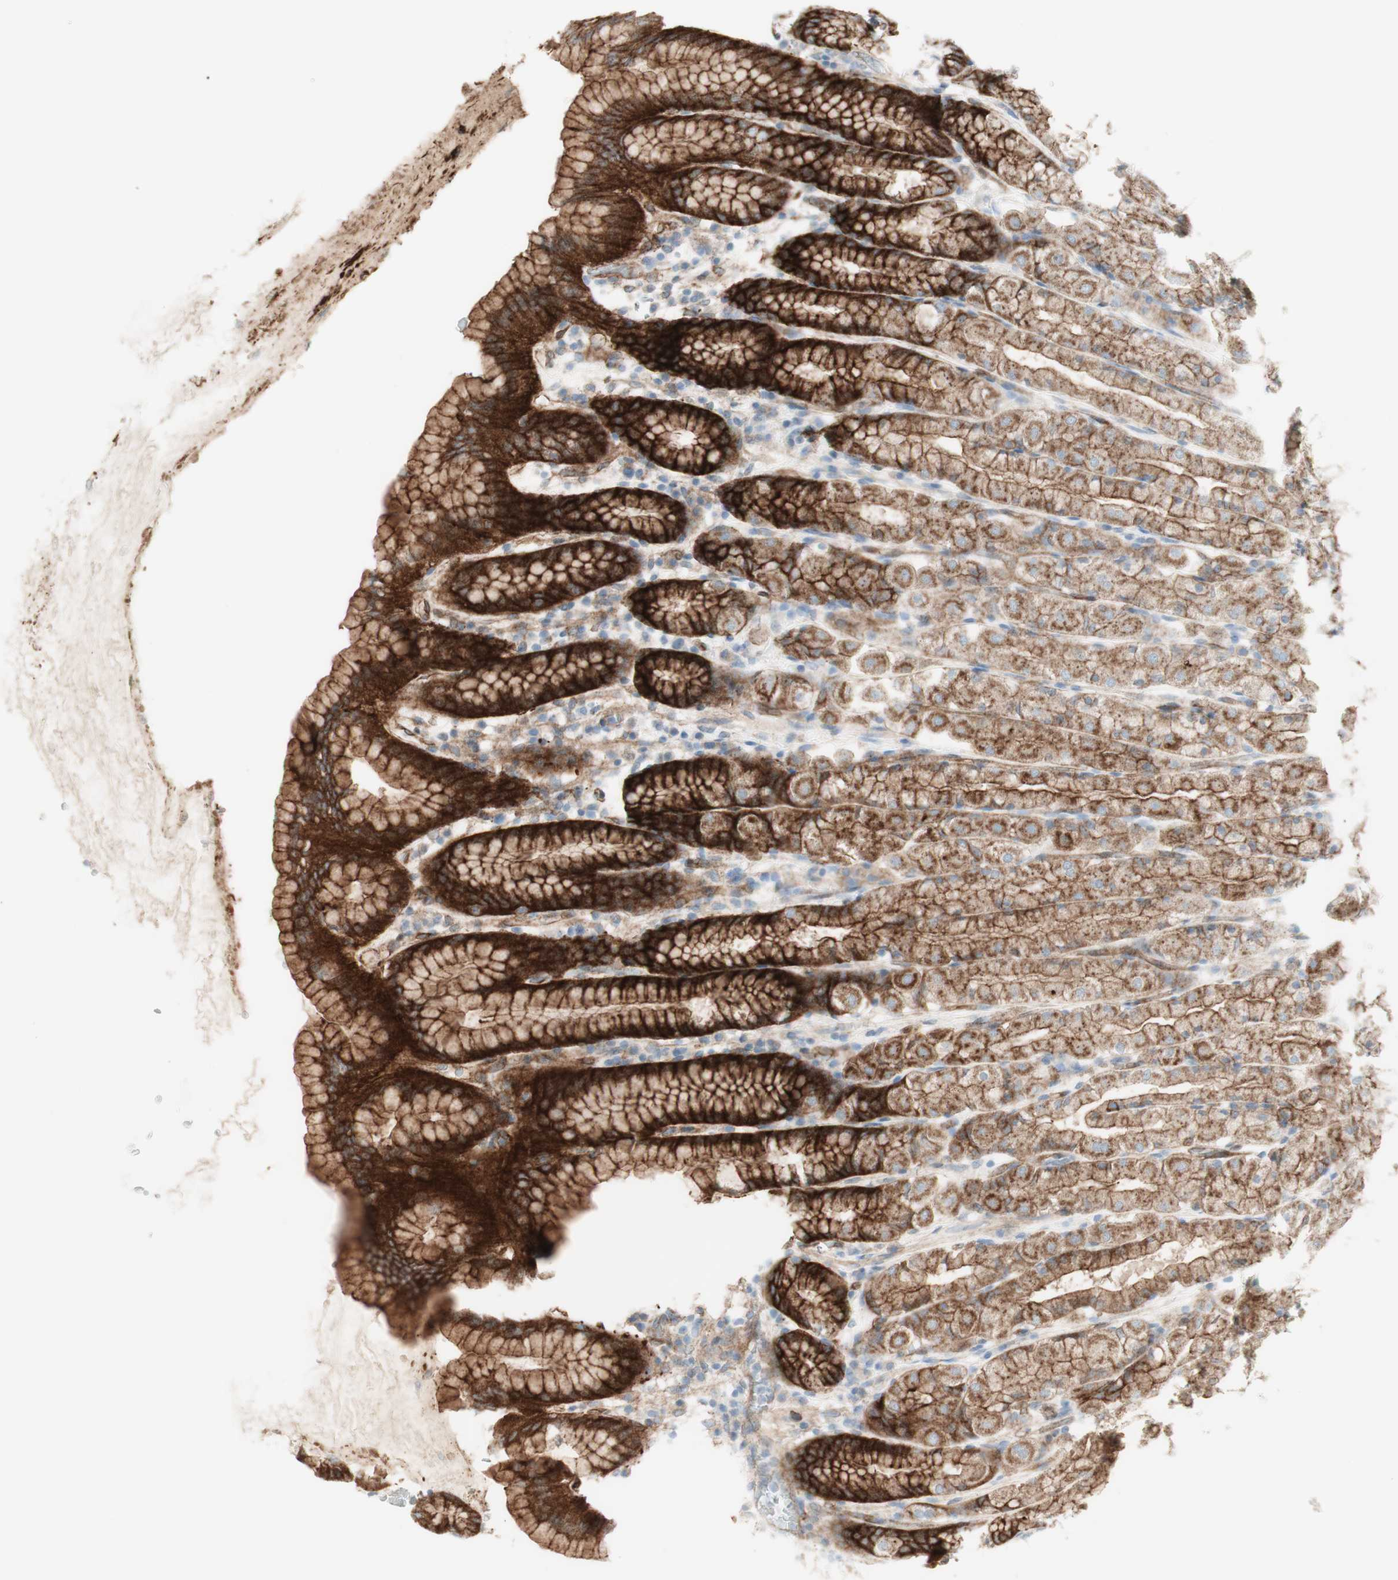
{"staining": {"intensity": "strong", "quantity": "25%-75%", "location": "cytoplasmic/membranous"}, "tissue": "stomach", "cell_type": "Glandular cells", "image_type": "normal", "snomed": [{"axis": "morphology", "description": "Normal tissue, NOS"}, {"axis": "topography", "description": "Stomach, upper"}], "caption": "Stomach stained with DAB immunohistochemistry demonstrates high levels of strong cytoplasmic/membranous expression in about 25%-75% of glandular cells.", "gene": "MYO6", "patient": {"sex": "male", "age": 68}}